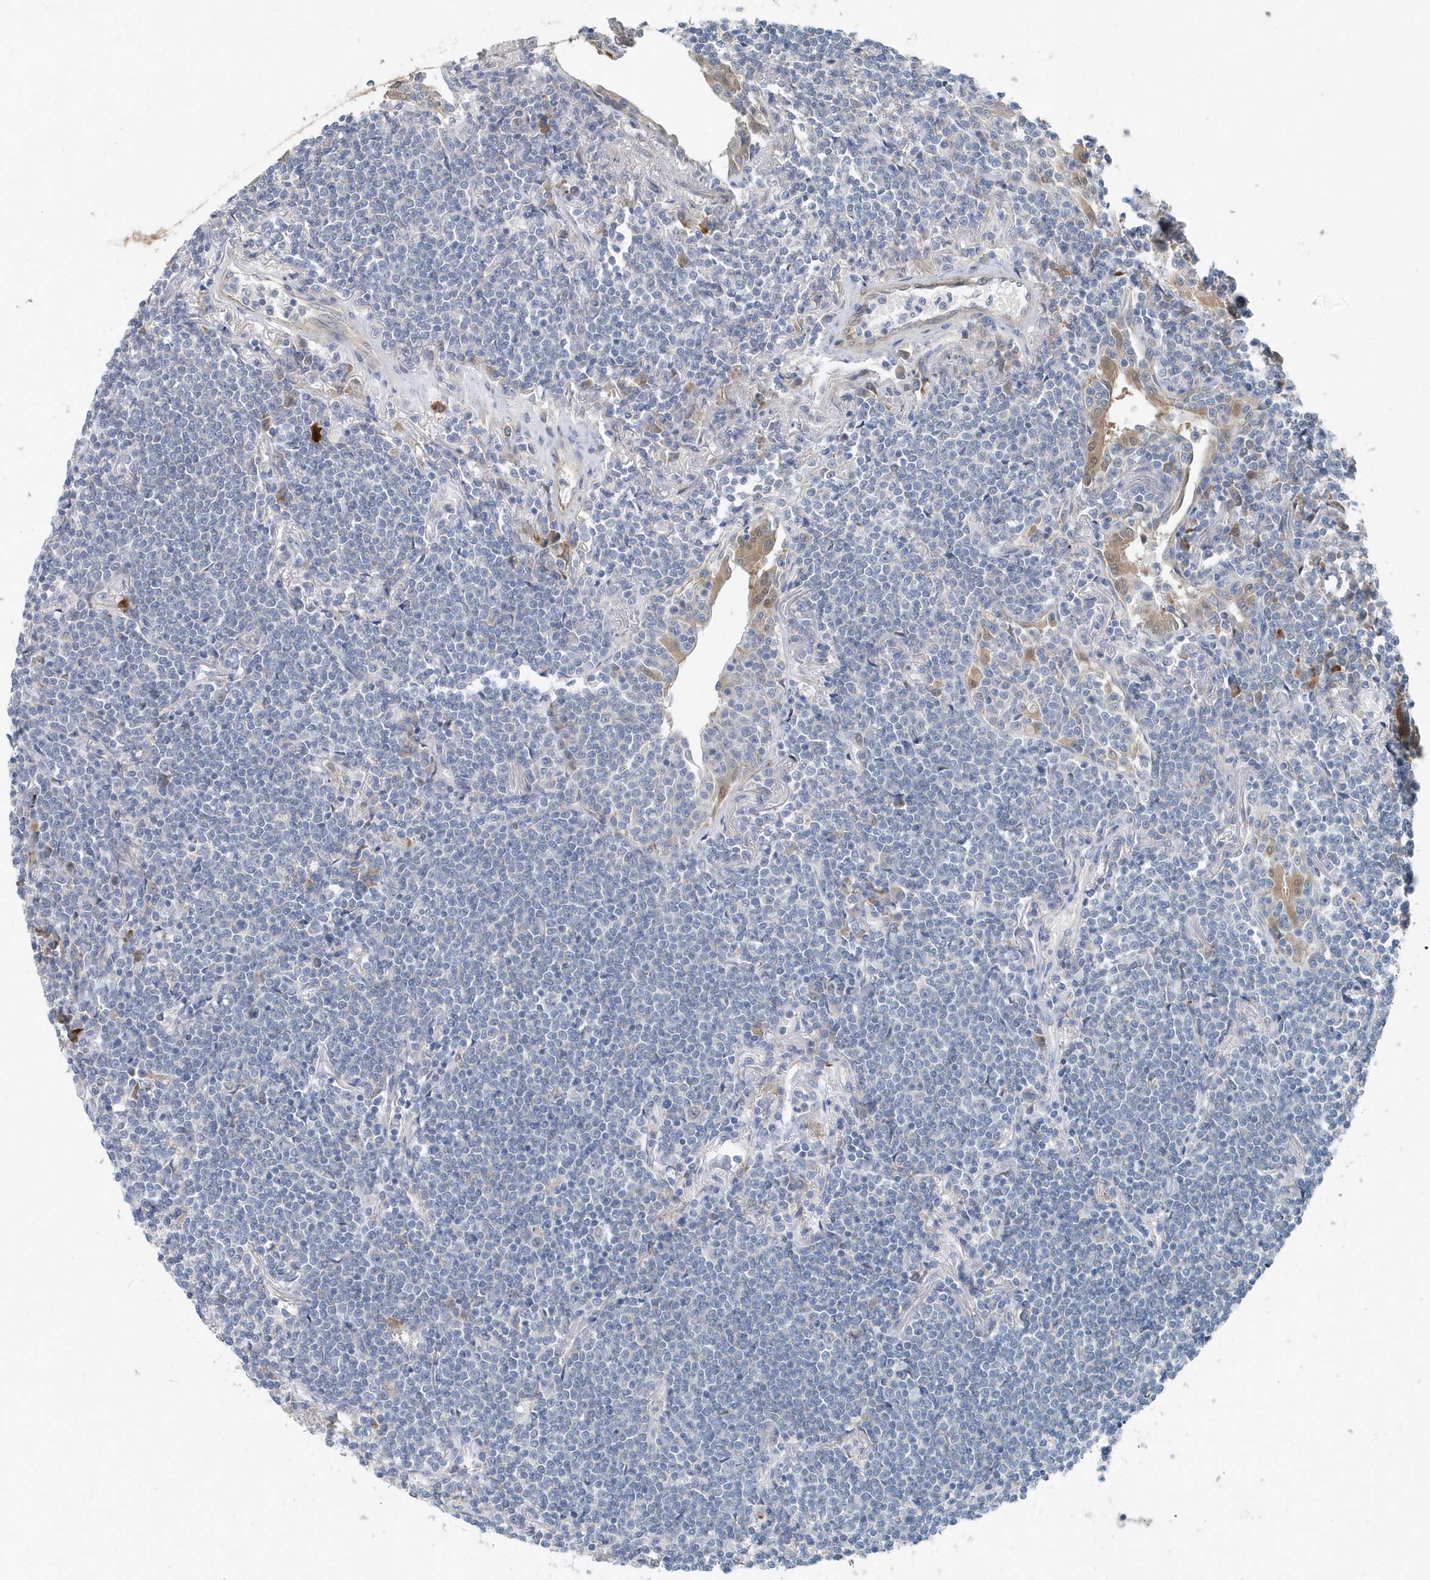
{"staining": {"intensity": "negative", "quantity": "none", "location": "none"}, "tissue": "lymphoma", "cell_type": "Tumor cells", "image_type": "cancer", "snomed": [{"axis": "morphology", "description": "Malignant lymphoma, non-Hodgkin's type, Low grade"}, {"axis": "topography", "description": "Lung"}], "caption": "An image of human malignant lymphoma, non-Hodgkin's type (low-grade) is negative for staining in tumor cells.", "gene": "PFN2", "patient": {"sex": "female", "age": 71}}